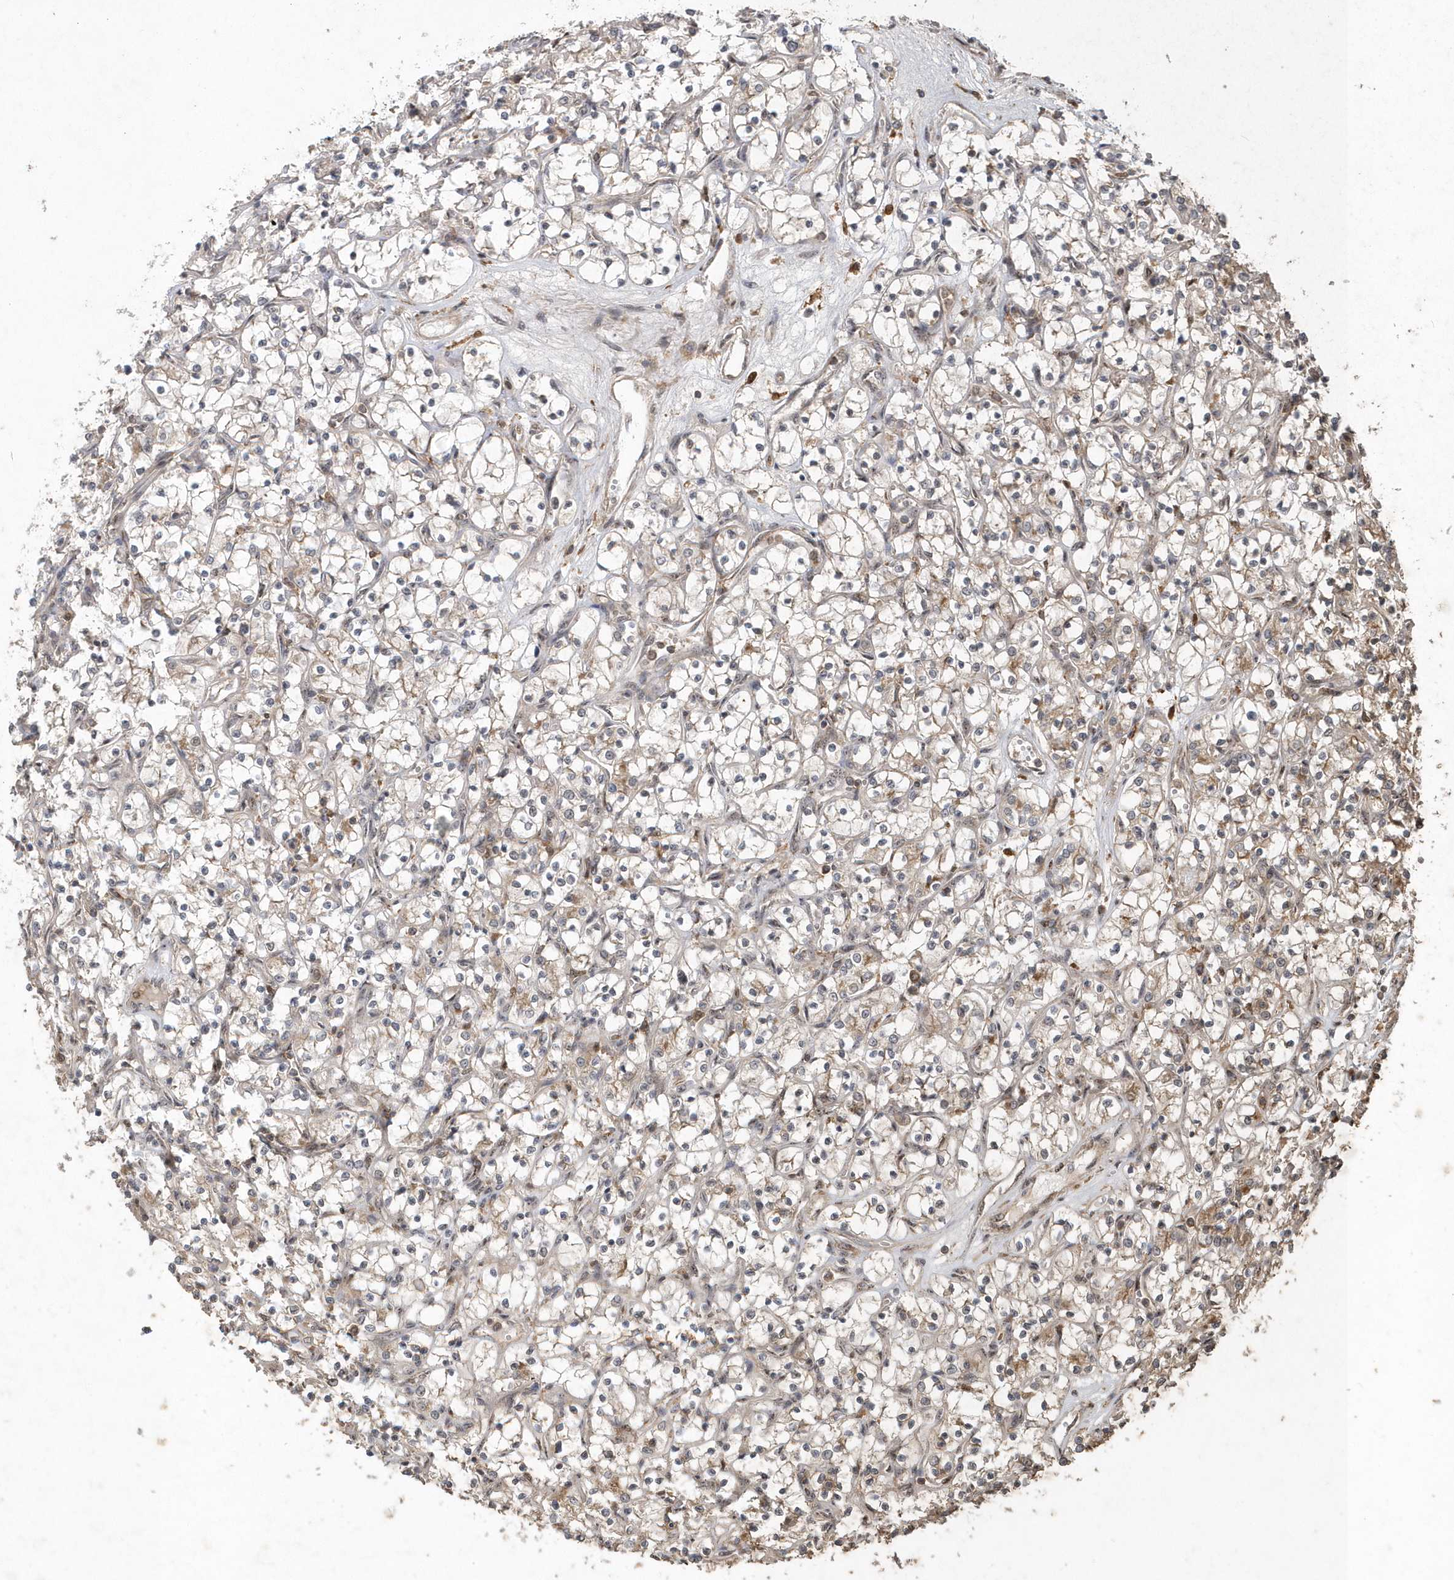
{"staining": {"intensity": "weak", "quantity": "<25%", "location": "cytoplasmic/membranous"}, "tissue": "renal cancer", "cell_type": "Tumor cells", "image_type": "cancer", "snomed": [{"axis": "morphology", "description": "Adenocarcinoma, NOS"}, {"axis": "topography", "description": "Kidney"}], "caption": "Immunohistochemical staining of renal adenocarcinoma reveals no significant staining in tumor cells.", "gene": "LACC1", "patient": {"sex": "female", "age": 69}}